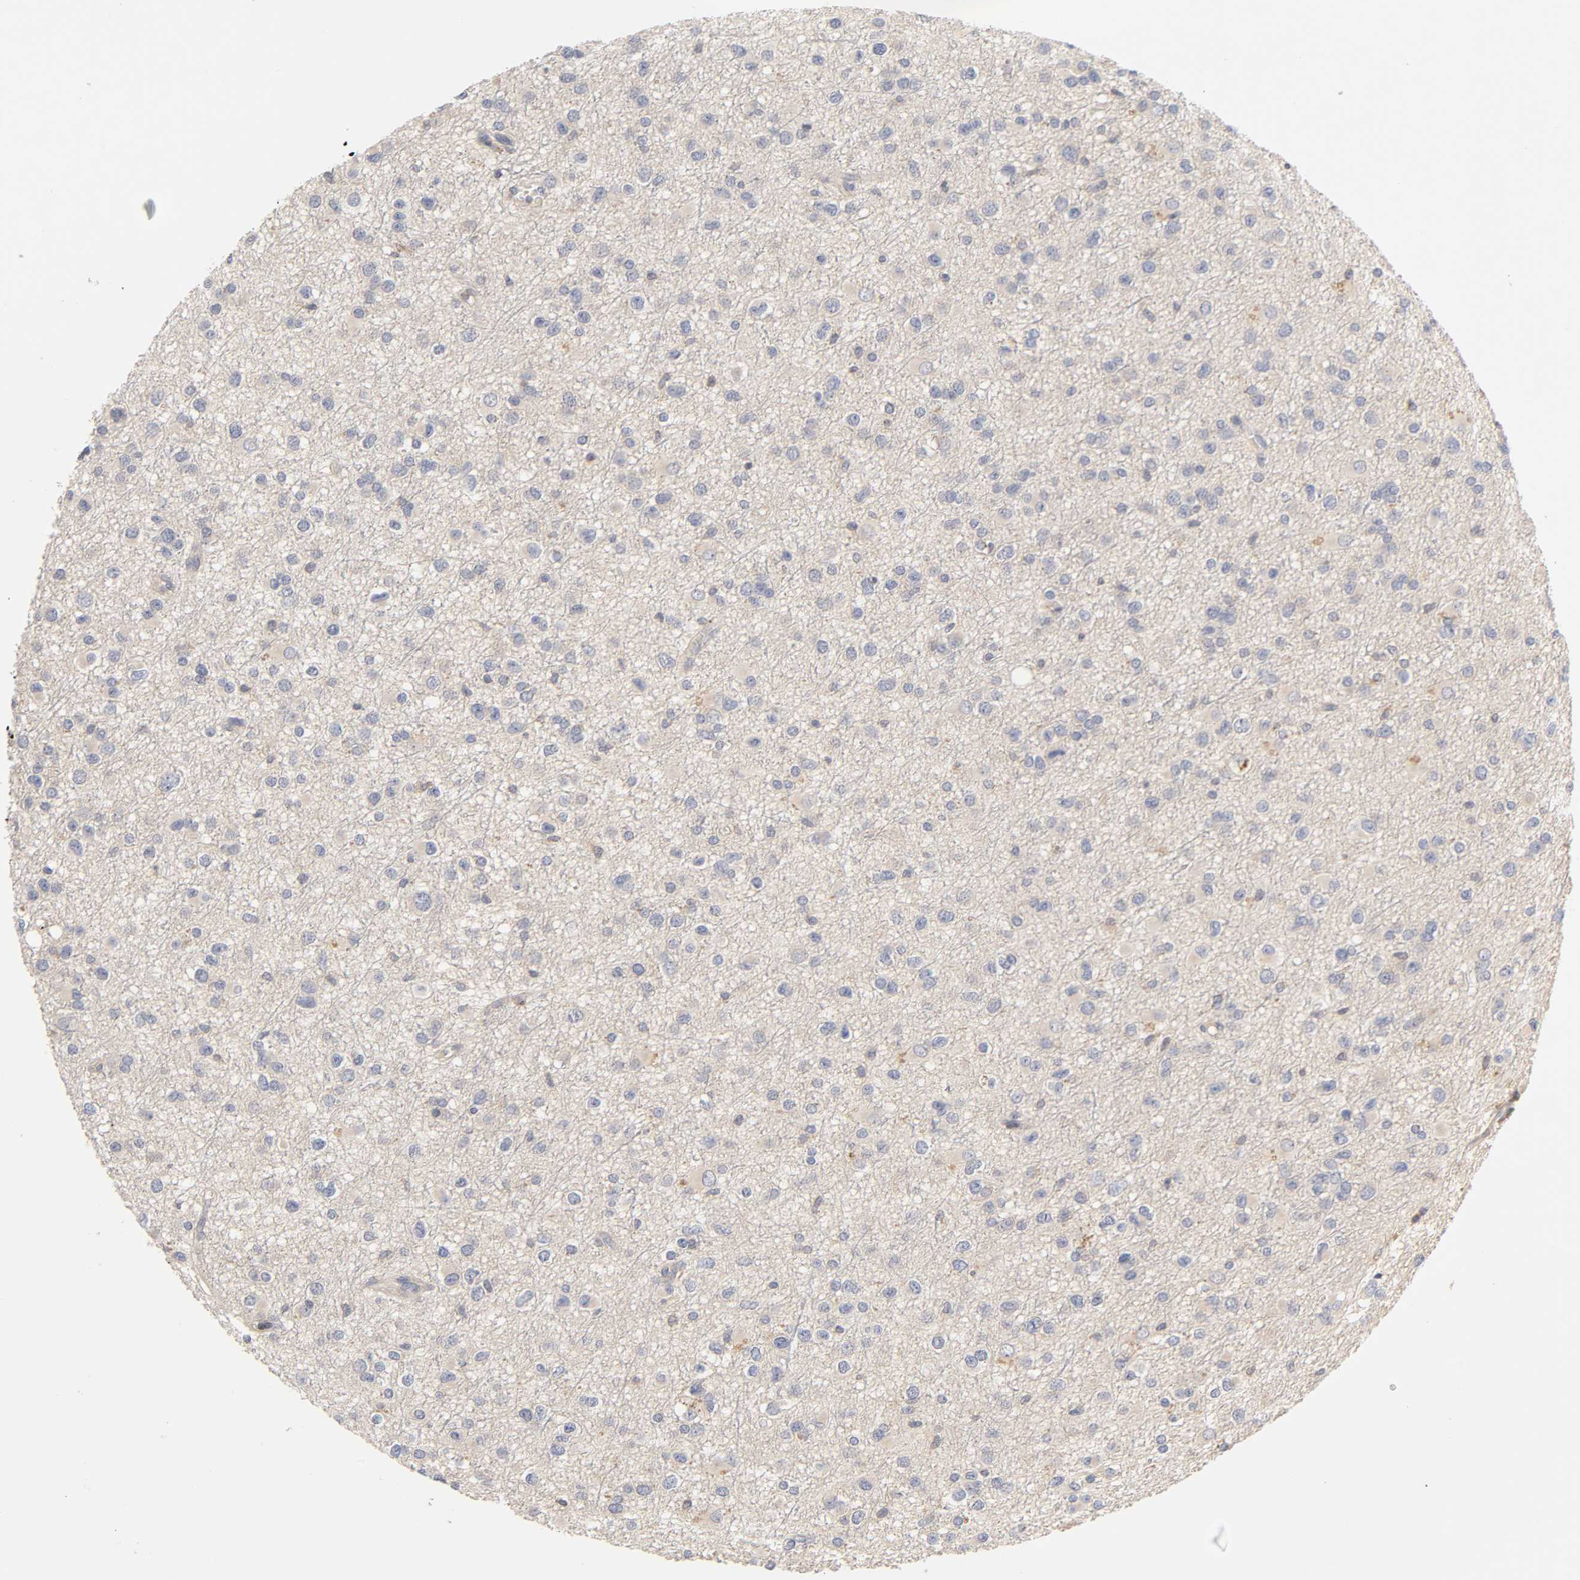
{"staining": {"intensity": "weak", "quantity": "<25%", "location": "cytoplasmic/membranous"}, "tissue": "glioma", "cell_type": "Tumor cells", "image_type": "cancer", "snomed": [{"axis": "morphology", "description": "Glioma, malignant, Low grade"}, {"axis": "topography", "description": "Brain"}], "caption": "A high-resolution histopathology image shows immunohistochemistry staining of glioma, which shows no significant expression in tumor cells.", "gene": "RHOA", "patient": {"sex": "male", "age": 42}}